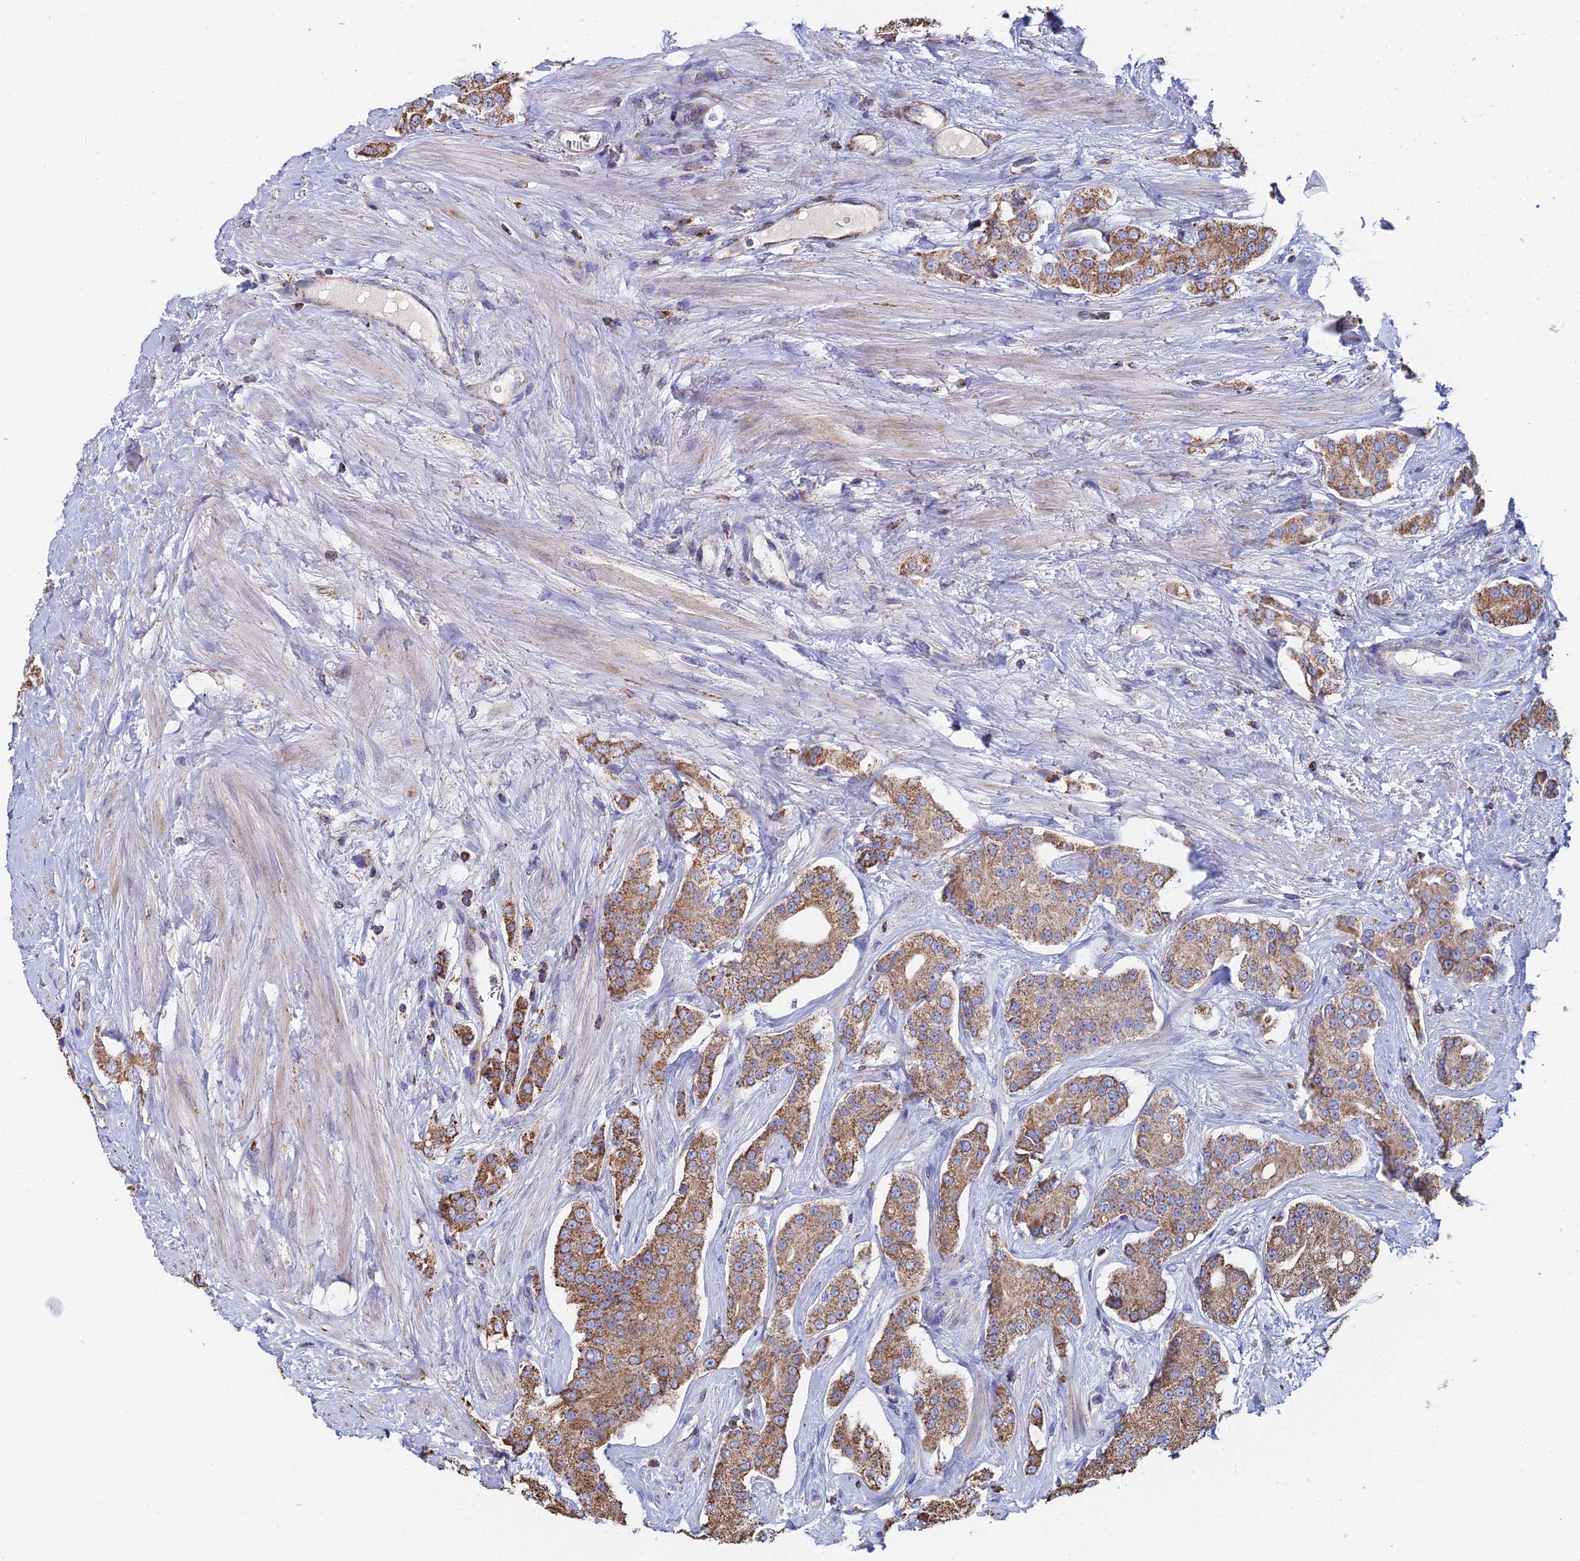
{"staining": {"intensity": "moderate", "quantity": ">75%", "location": "cytoplasmic/membranous"}, "tissue": "prostate cancer", "cell_type": "Tumor cells", "image_type": "cancer", "snomed": [{"axis": "morphology", "description": "Adenocarcinoma, High grade"}, {"axis": "topography", "description": "Prostate"}], "caption": "Protein expression analysis of prostate cancer (adenocarcinoma (high-grade)) displays moderate cytoplasmic/membranous expression in approximately >75% of tumor cells.", "gene": "SPOCK2", "patient": {"sex": "male", "age": 71}}